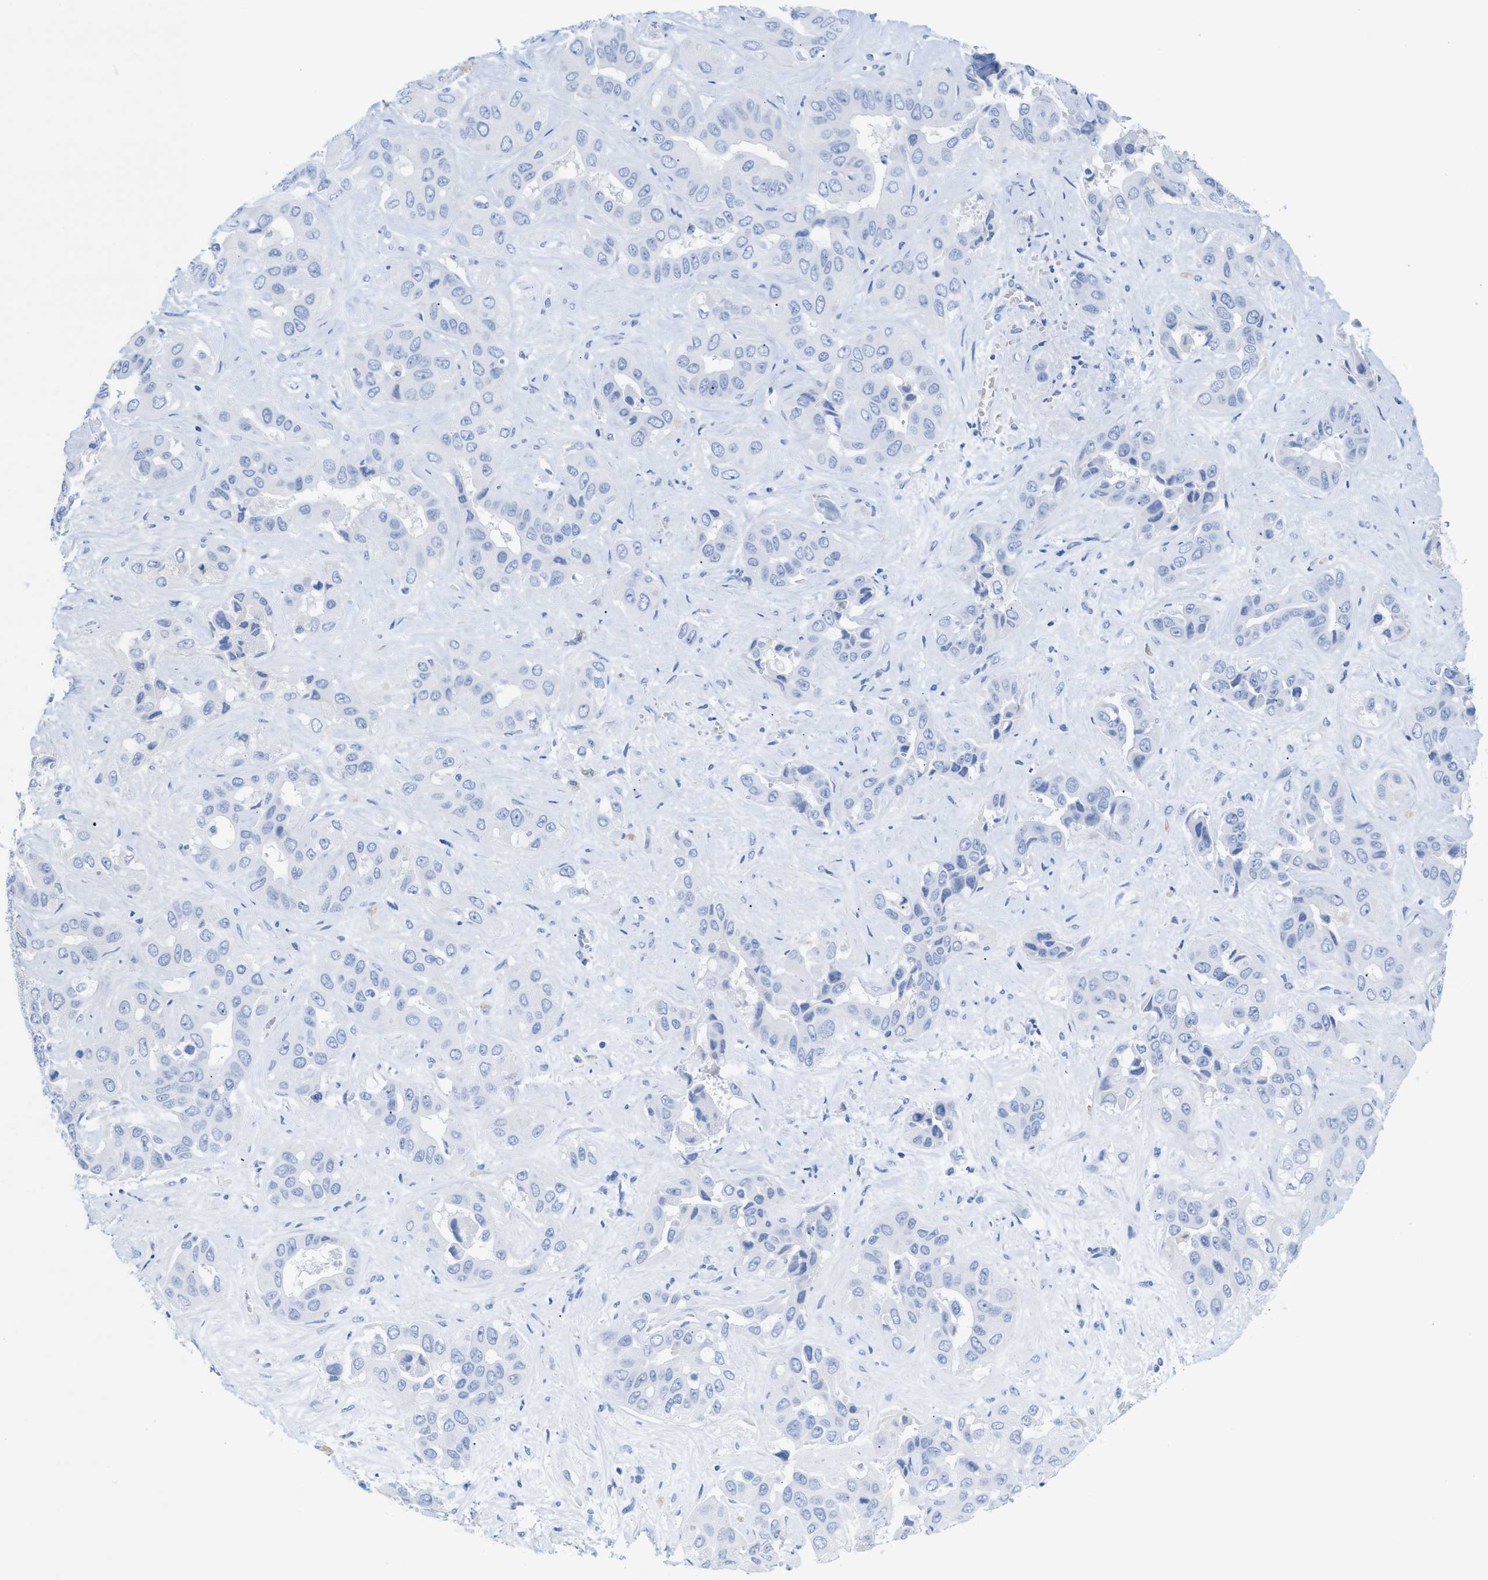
{"staining": {"intensity": "negative", "quantity": "none", "location": "none"}, "tissue": "liver cancer", "cell_type": "Tumor cells", "image_type": "cancer", "snomed": [{"axis": "morphology", "description": "Cholangiocarcinoma"}, {"axis": "topography", "description": "Liver"}], "caption": "This is an immunohistochemistry (IHC) photomicrograph of human liver cancer (cholangiocarcinoma). There is no positivity in tumor cells.", "gene": "ANKFN1", "patient": {"sex": "female", "age": 52}}